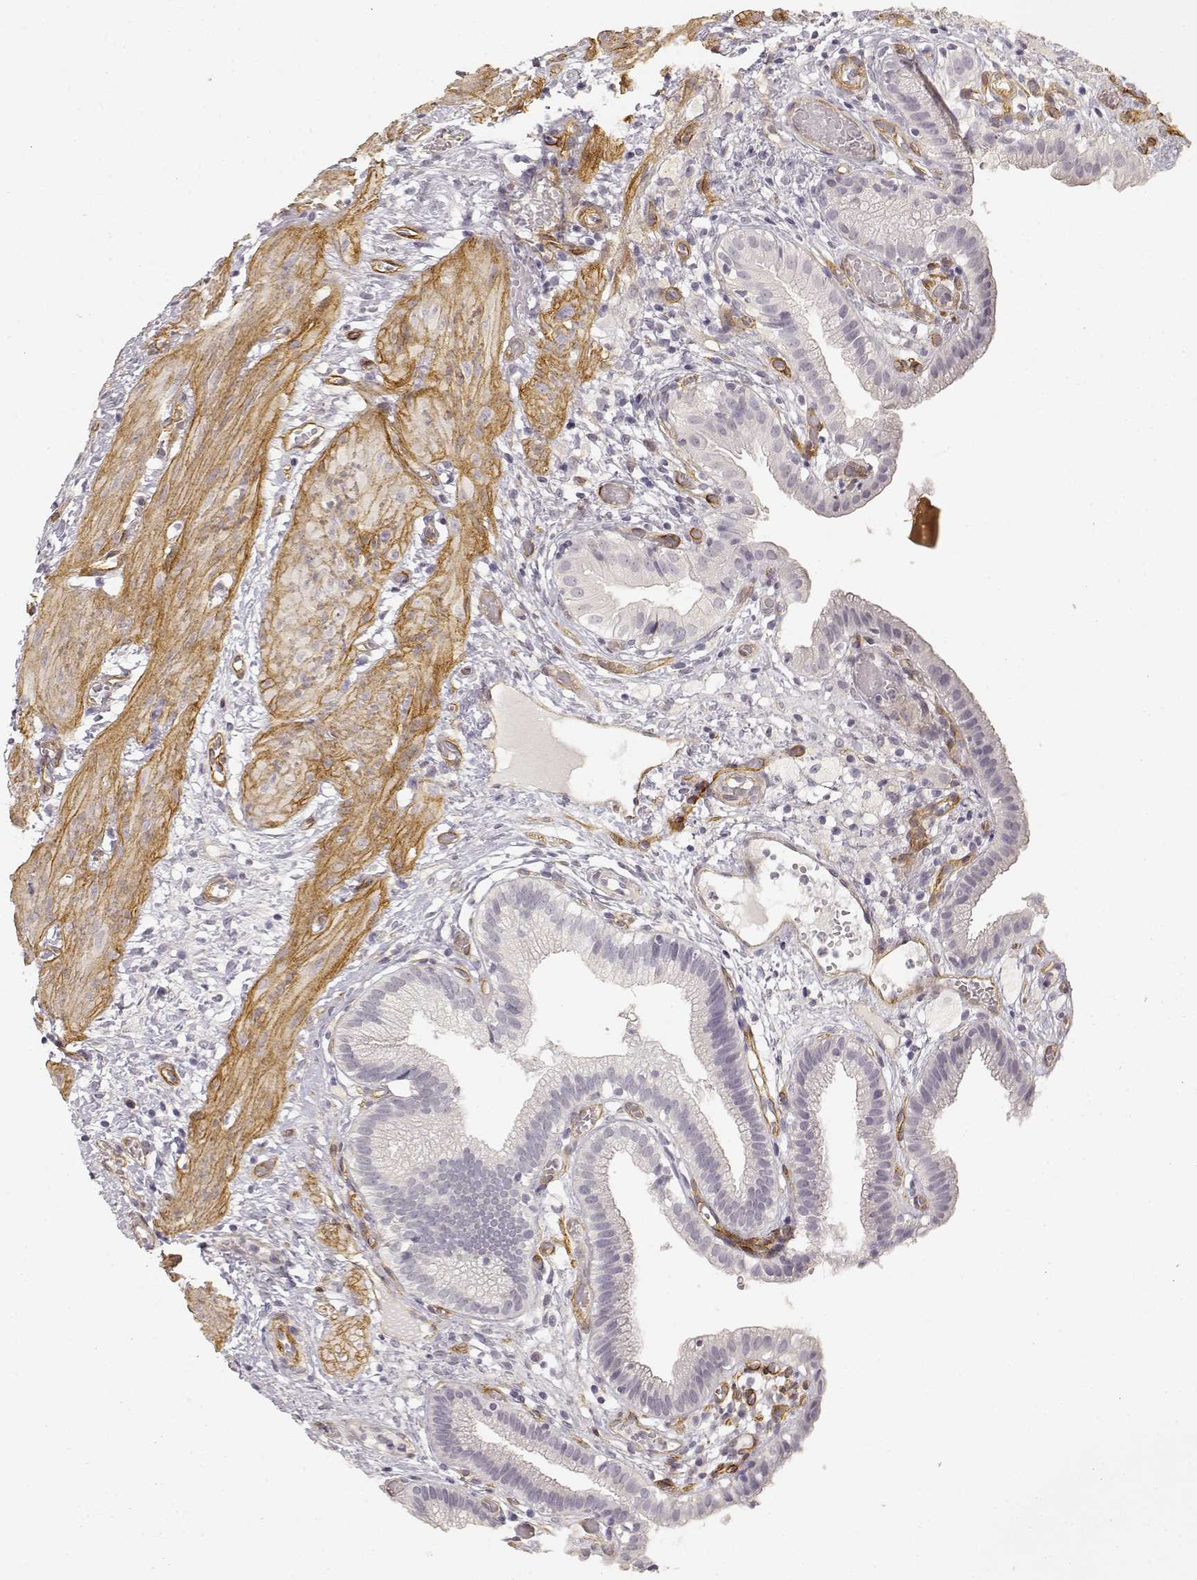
{"staining": {"intensity": "negative", "quantity": "none", "location": "none"}, "tissue": "gallbladder", "cell_type": "Glandular cells", "image_type": "normal", "snomed": [{"axis": "morphology", "description": "Normal tissue, NOS"}, {"axis": "topography", "description": "Gallbladder"}], "caption": "Gallbladder stained for a protein using immunohistochemistry (IHC) demonstrates no positivity glandular cells.", "gene": "LAMA4", "patient": {"sex": "female", "age": 24}}